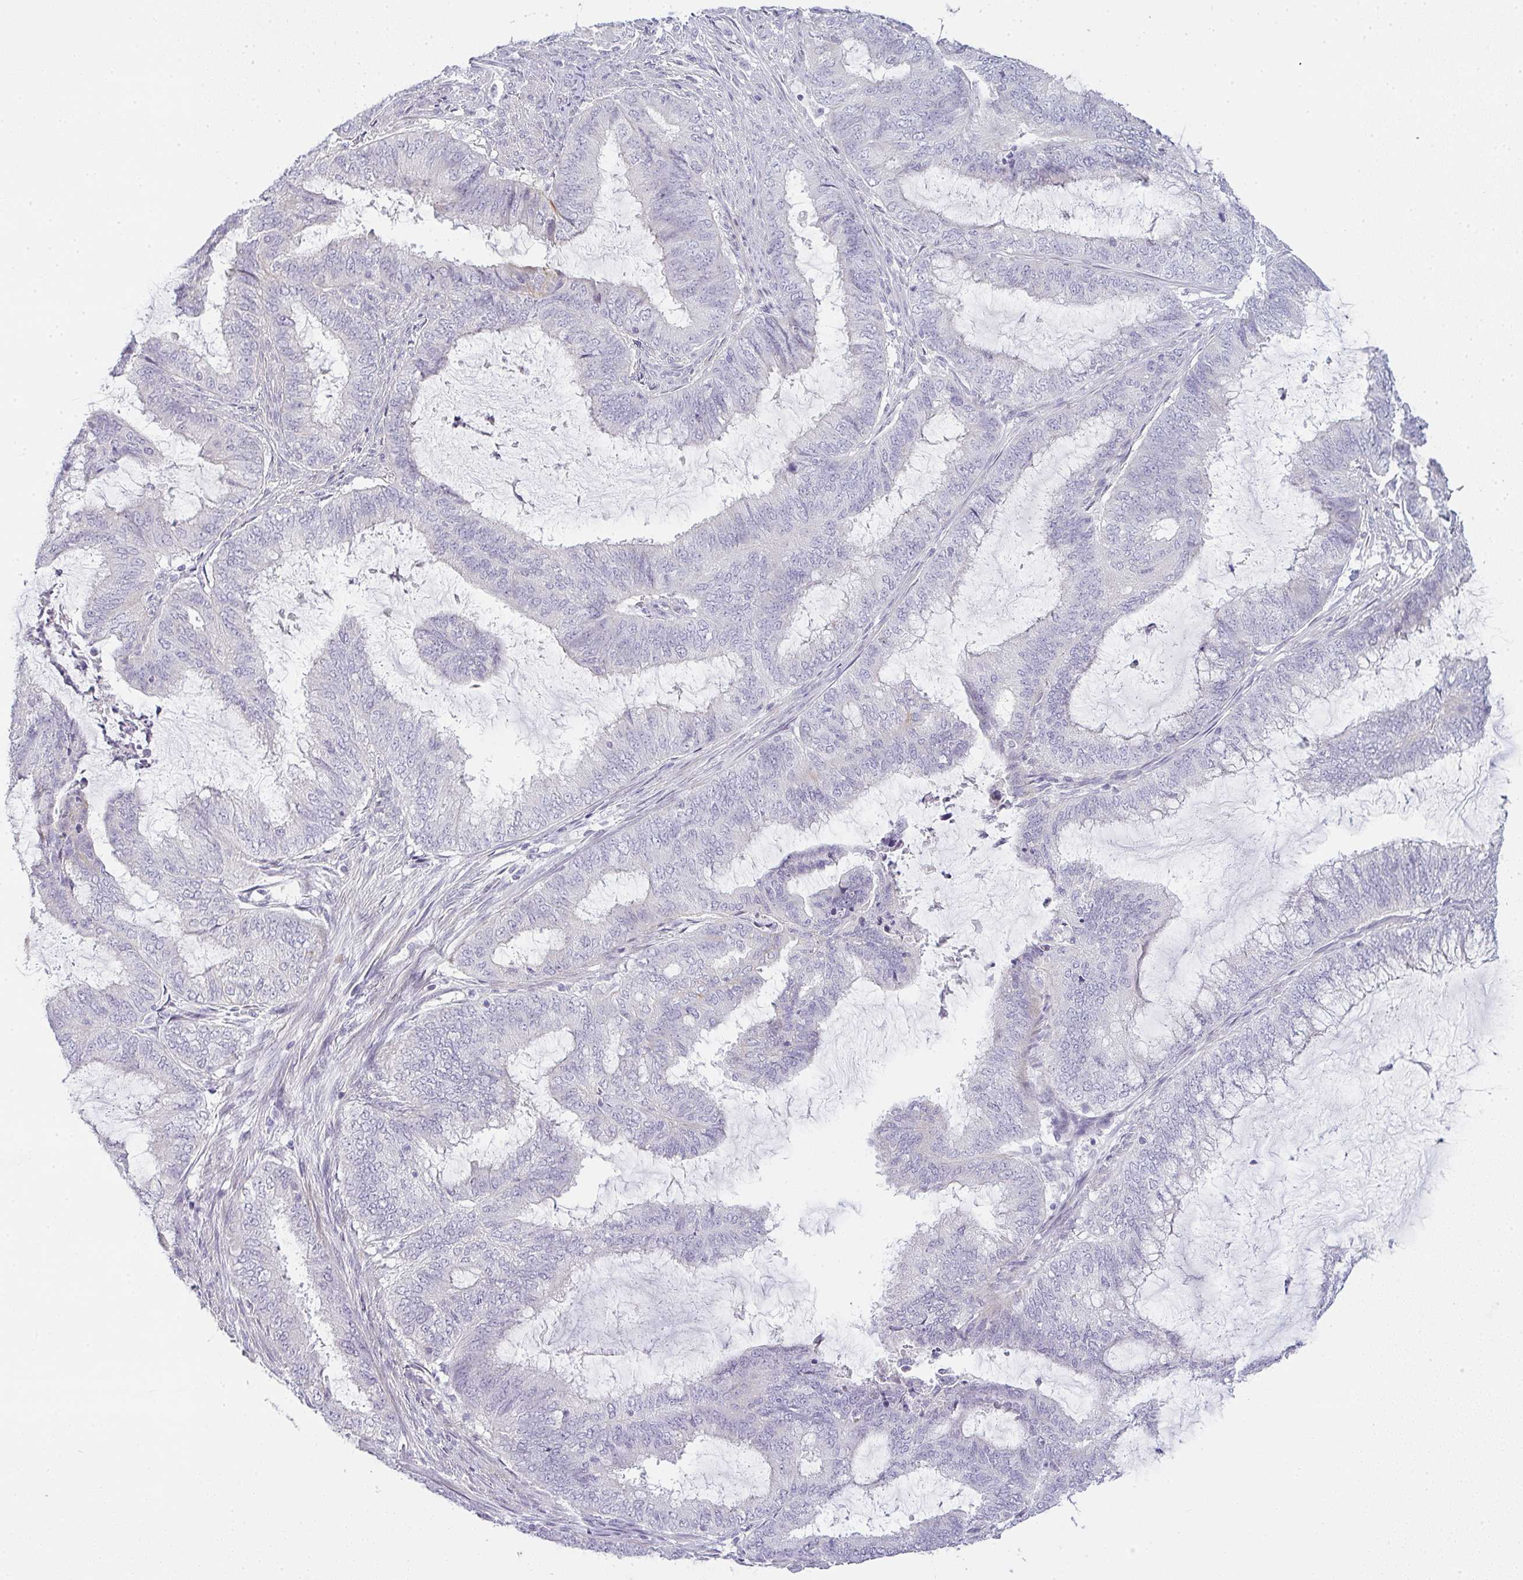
{"staining": {"intensity": "strong", "quantity": "<25%", "location": "cytoplasmic/membranous"}, "tissue": "endometrial cancer", "cell_type": "Tumor cells", "image_type": "cancer", "snomed": [{"axis": "morphology", "description": "Adenocarcinoma, NOS"}, {"axis": "topography", "description": "Endometrium"}], "caption": "An immunohistochemistry histopathology image of tumor tissue is shown. Protein staining in brown highlights strong cytoplasmic/membranous positivity in adenocarcinoma (endometrial) within tumor cells.", "gene": "SIRPB2", "patient": {"sex": "female", "age": 51}}